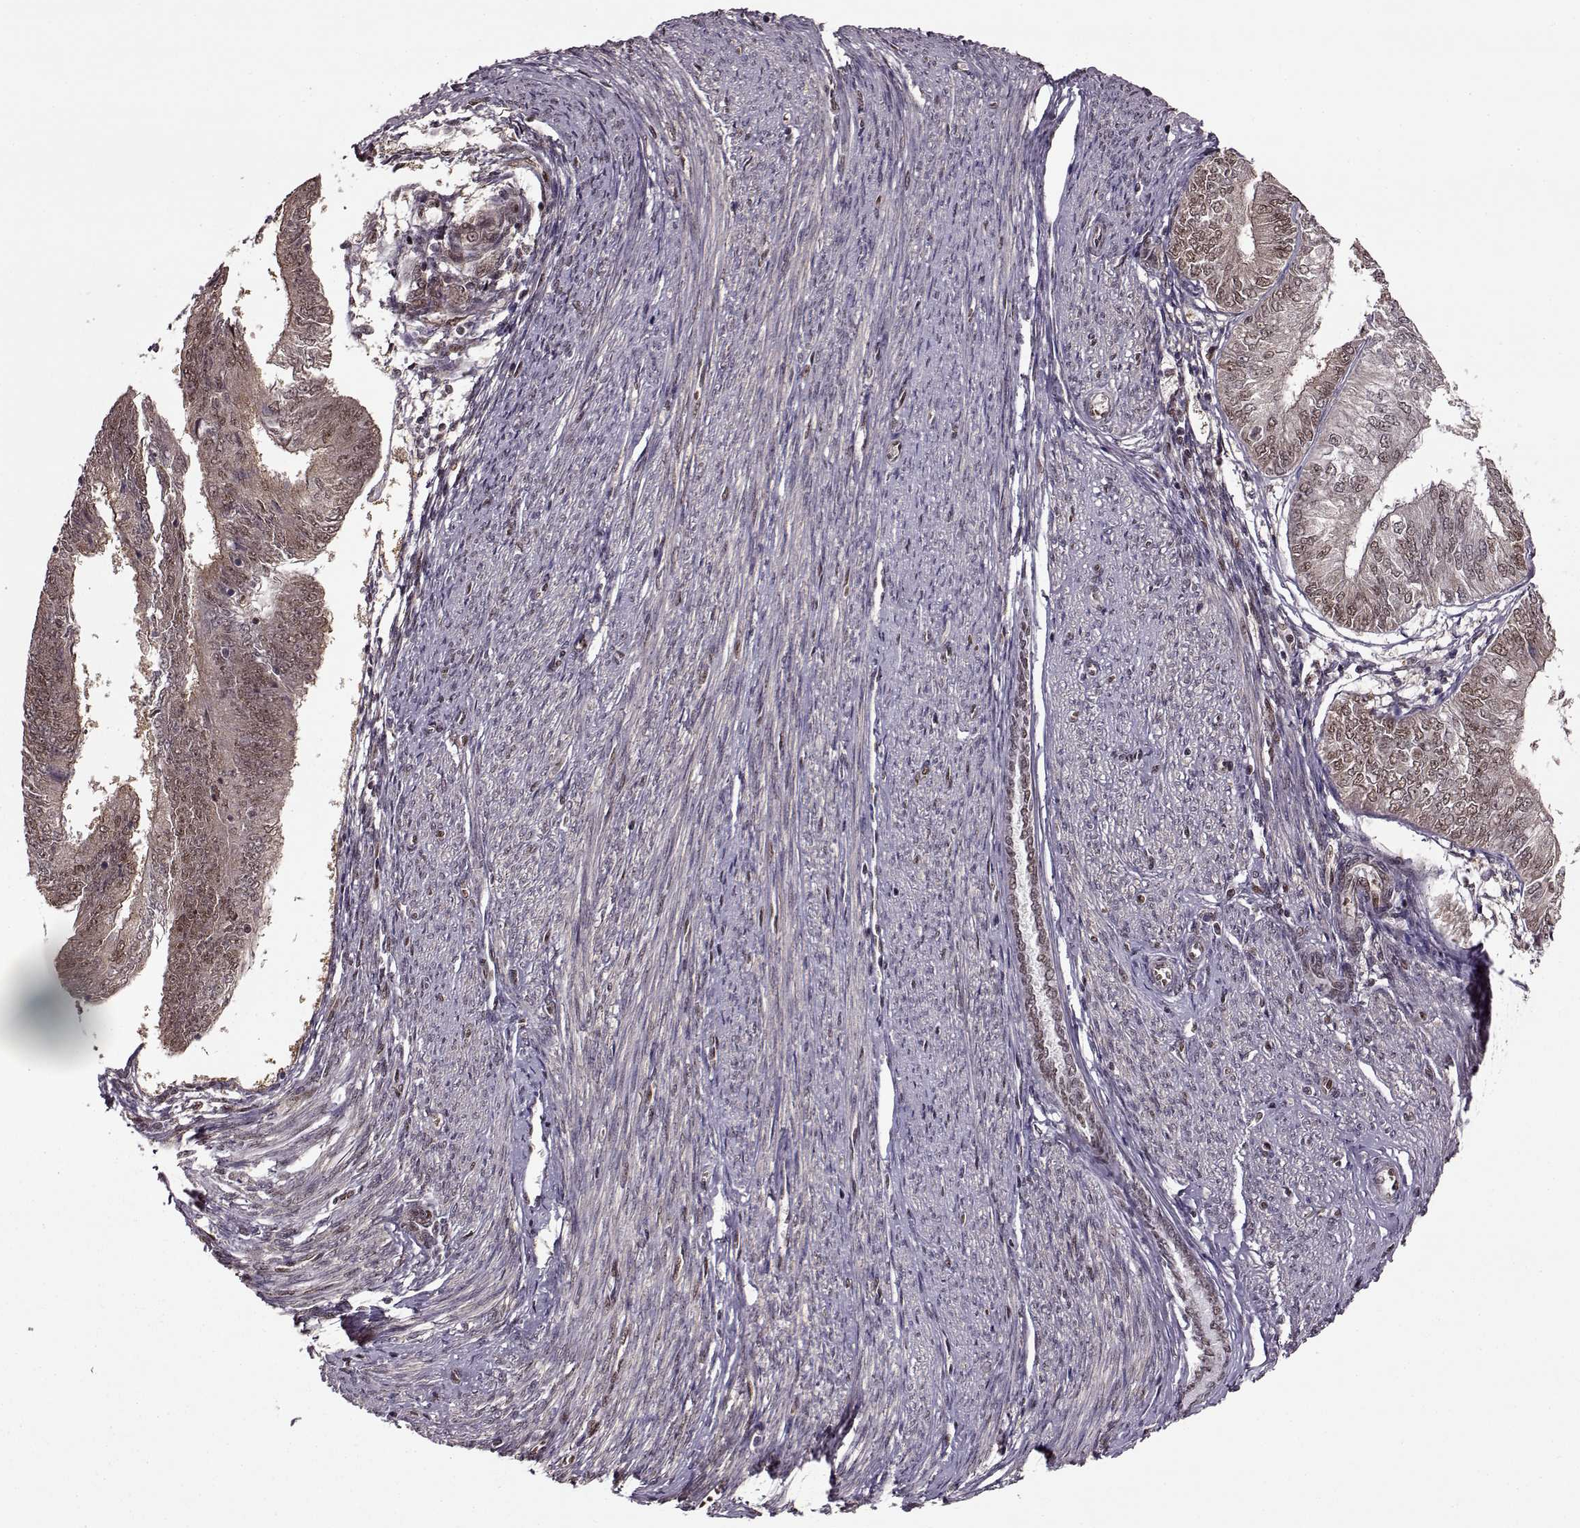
{"staining": {"intensity": "weak", "quantity": "<25%", "location": "nuclear"}, "tissue": "endometrial cancer", "cell_type": "Tumor cells", "image_type": "cancer", "snomed": [{"axis": "morphology", "description": "Adenocarcinoma, NOS"}, {"axis": "topography", "description": "Endometrium"}], "caption": "DAB immunohistochemical staining of adenocarcinoma (endometrial) exhibits no significant expression in tumor cells. The staining is performed using DAB brown chromogen with nuclei counter-stained in using hematoxylin.", "gene": "FTO", "patient": {"sex": "female", "age": 58}}